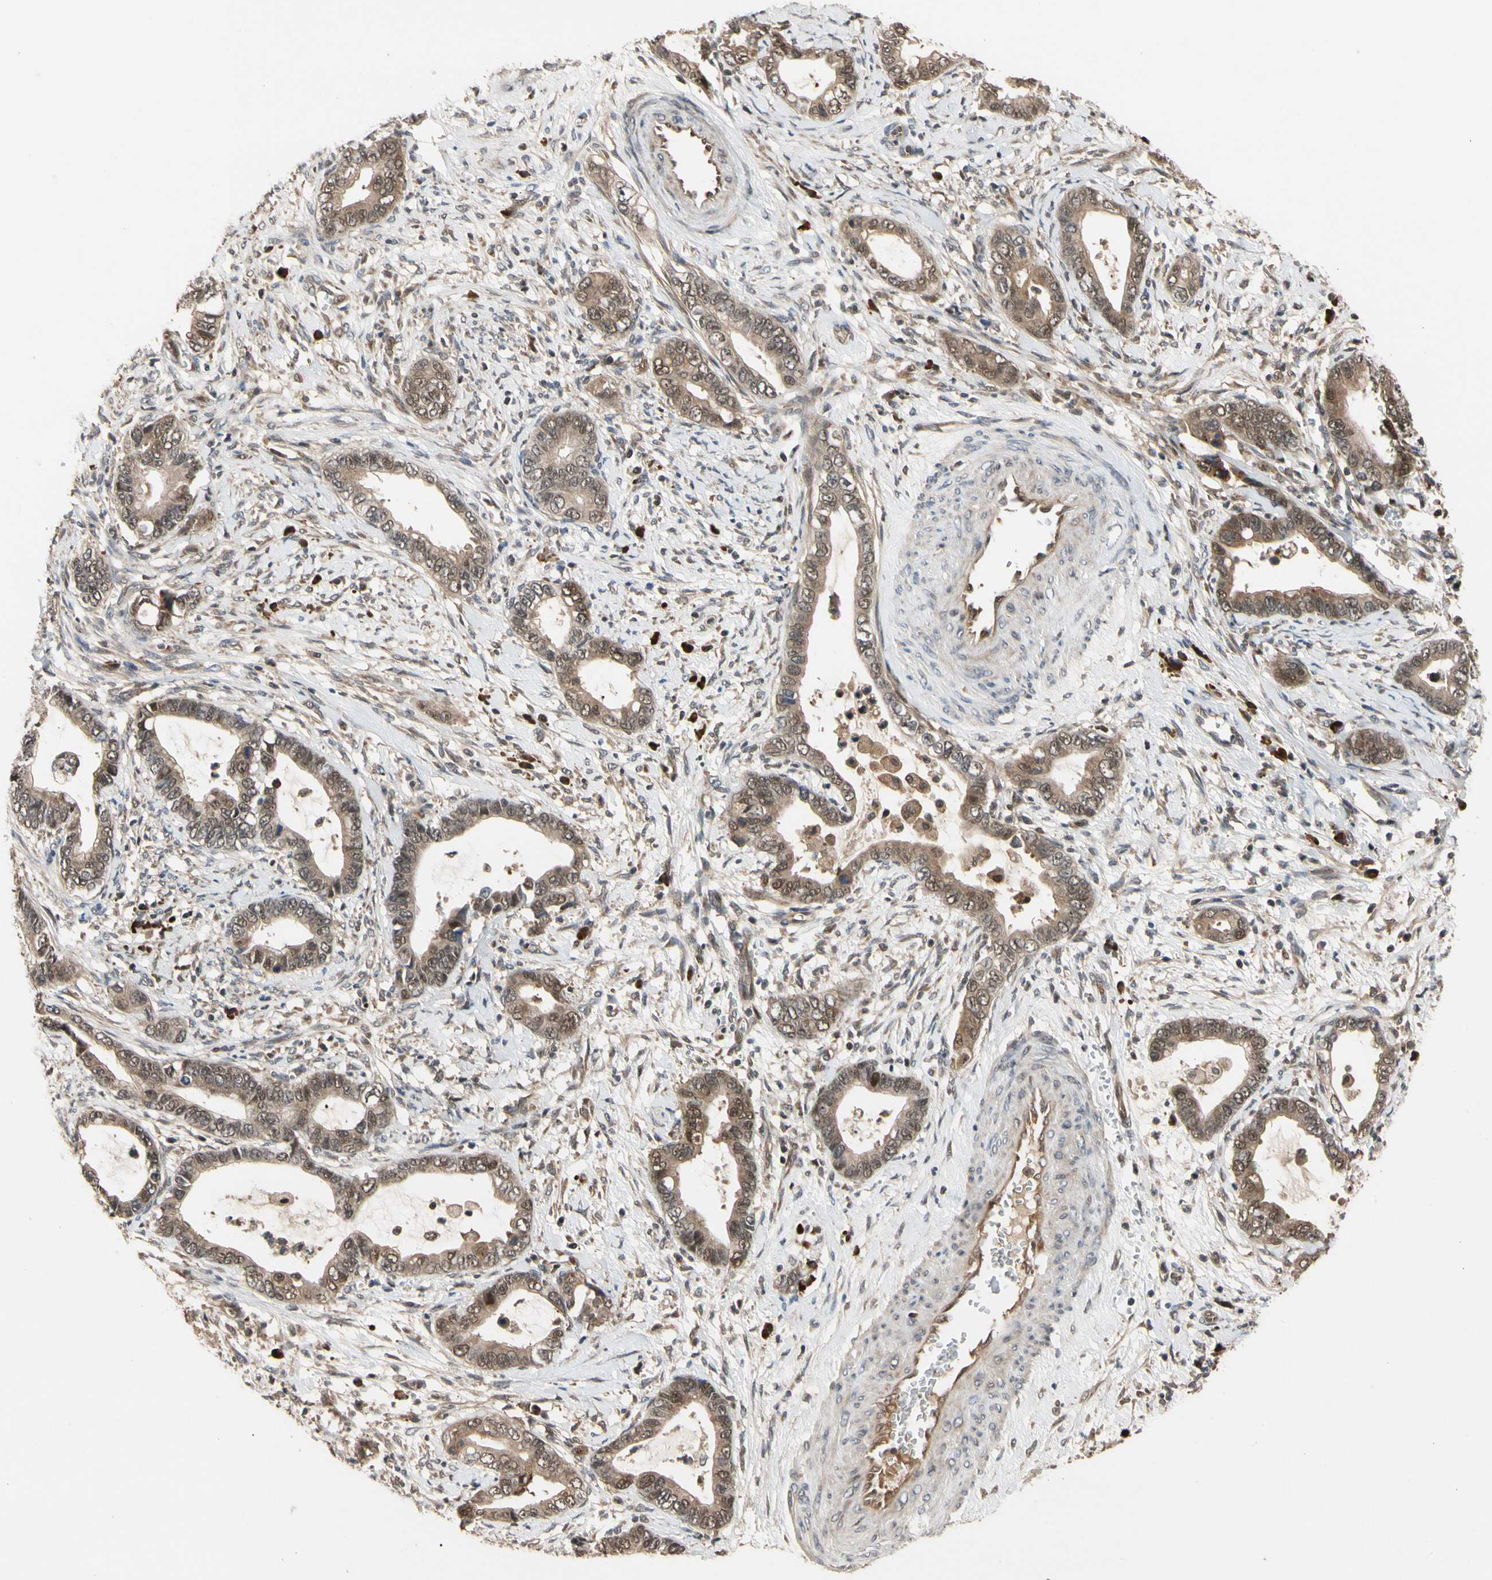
{"staining": {"intensity": "moderate", "quantity": ">75%", "location": "cytoplasmic/membranous"}, "tissue": "cervical cancer", "cell_type": "Tumor cells", "image_type": "cancer", "snomed": [{"axis": "morphology", "description": "Adenocarcinoma, NOS"}, {"axis": "topography", "description": "Cervix"}], "caption": "Approximately >75% of tumor cells in cervical adenocarcinoma reveal moderate cytoplasmic/membranous protein staining as visualized by brown immunohistochemical staining.", "gene": "CYTIP", "patient": {"sex": "female", "age": 44}}